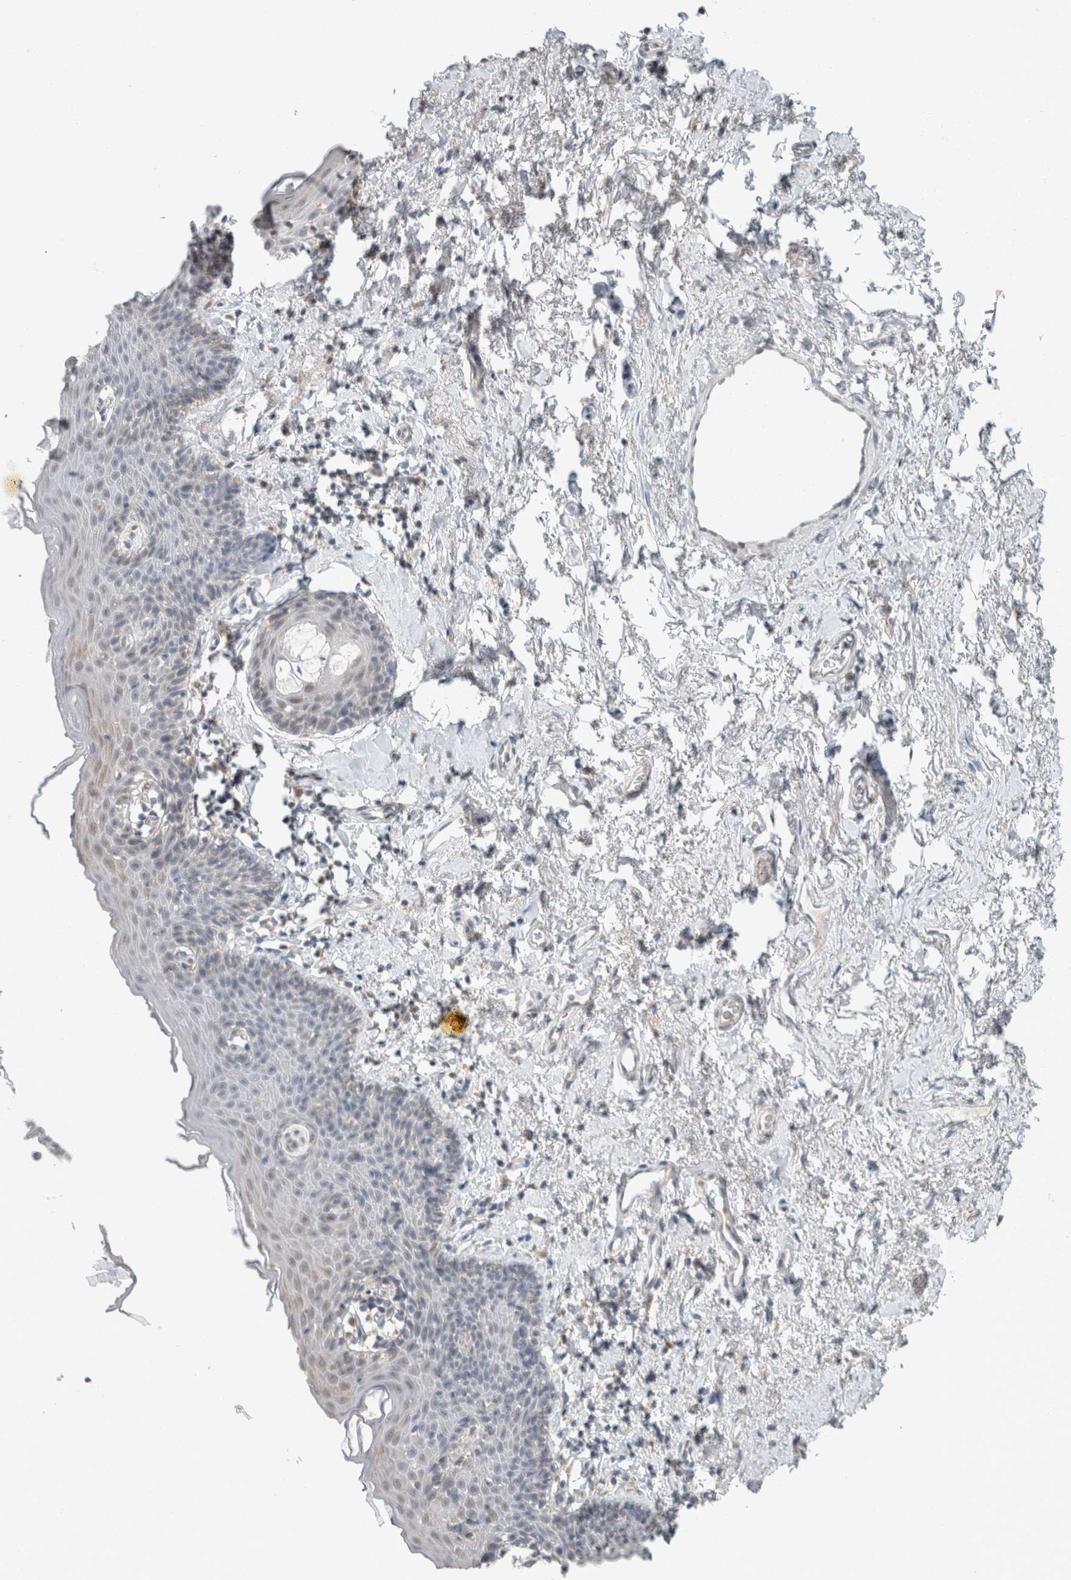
{"staining": {"intensity": "weak", "quantity": "<25%", "location": "nuclear"}, "tissue": "skin", "cell_type": "Epidermal cells", "image_type": "normal", "snomed": [{"axis": "morphology", "description": "Normal tissue, NOS"}, {"axis": "topography", "description": "Vulva"}], "caption": "The micrograph demonstrates no staining of epidermal cells in normal skin.", "gene": "TRIT1", "patient": {"sex": "female", "age": 66}}